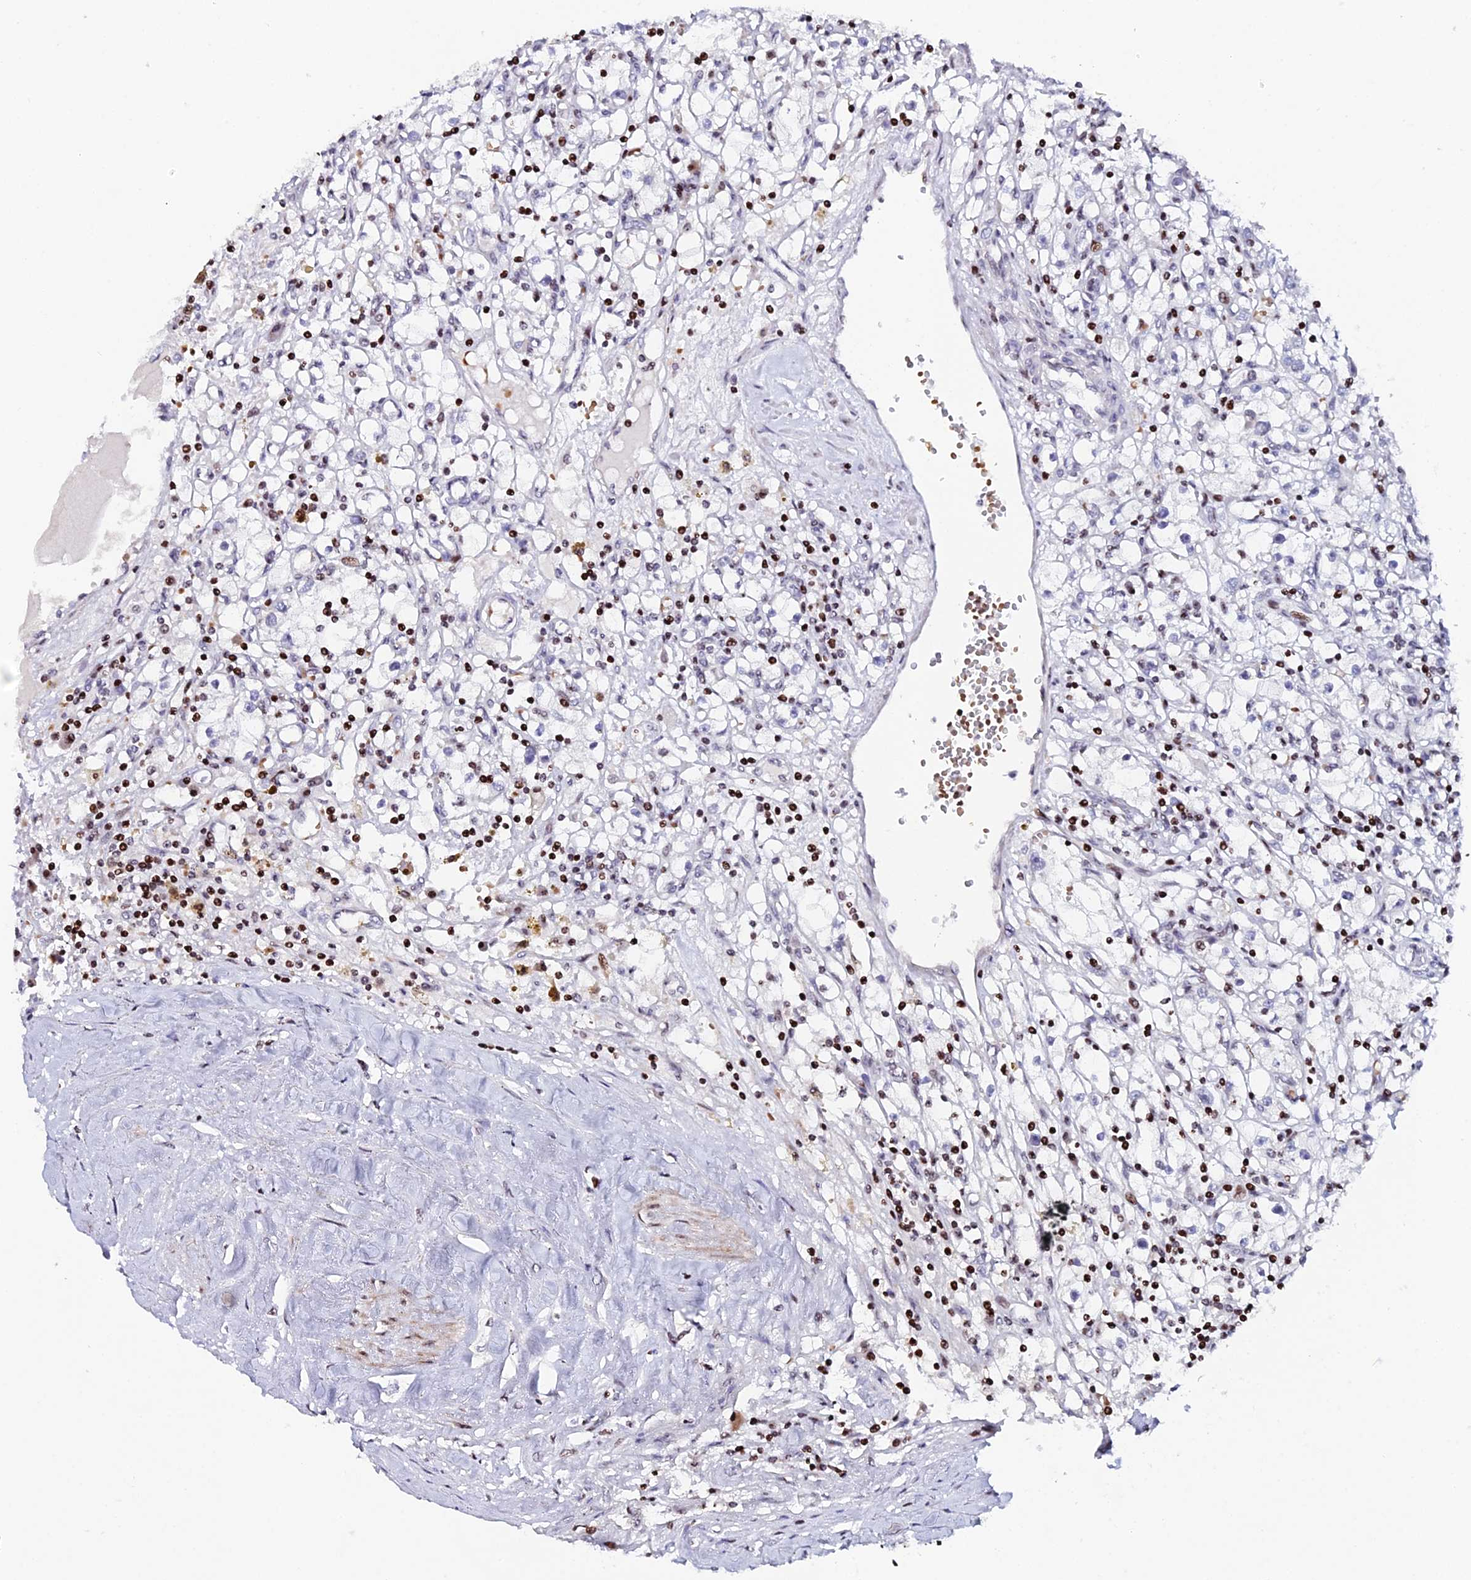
{"staining": {"intensity": "moderate", "quantity": "<25%", "location": "nuclear"}, "tissue": "renal cancer", "cell_type": "Tumor cells", "image_type": "cancer", "snomed": [{"axis": "morphology", "description": "Adenocarcinoma, NOS"}, {"axis": "topography", "description": "Kidney"}], "caption": "Tumor cells exhibit moderate nuclear expression in approximately <25% of cells in renal cancer. The protein is shown in brown color, while the nuclei are stained blue.", "gene": "MYNN", "patient": {"sex": "male", "age": 56}}